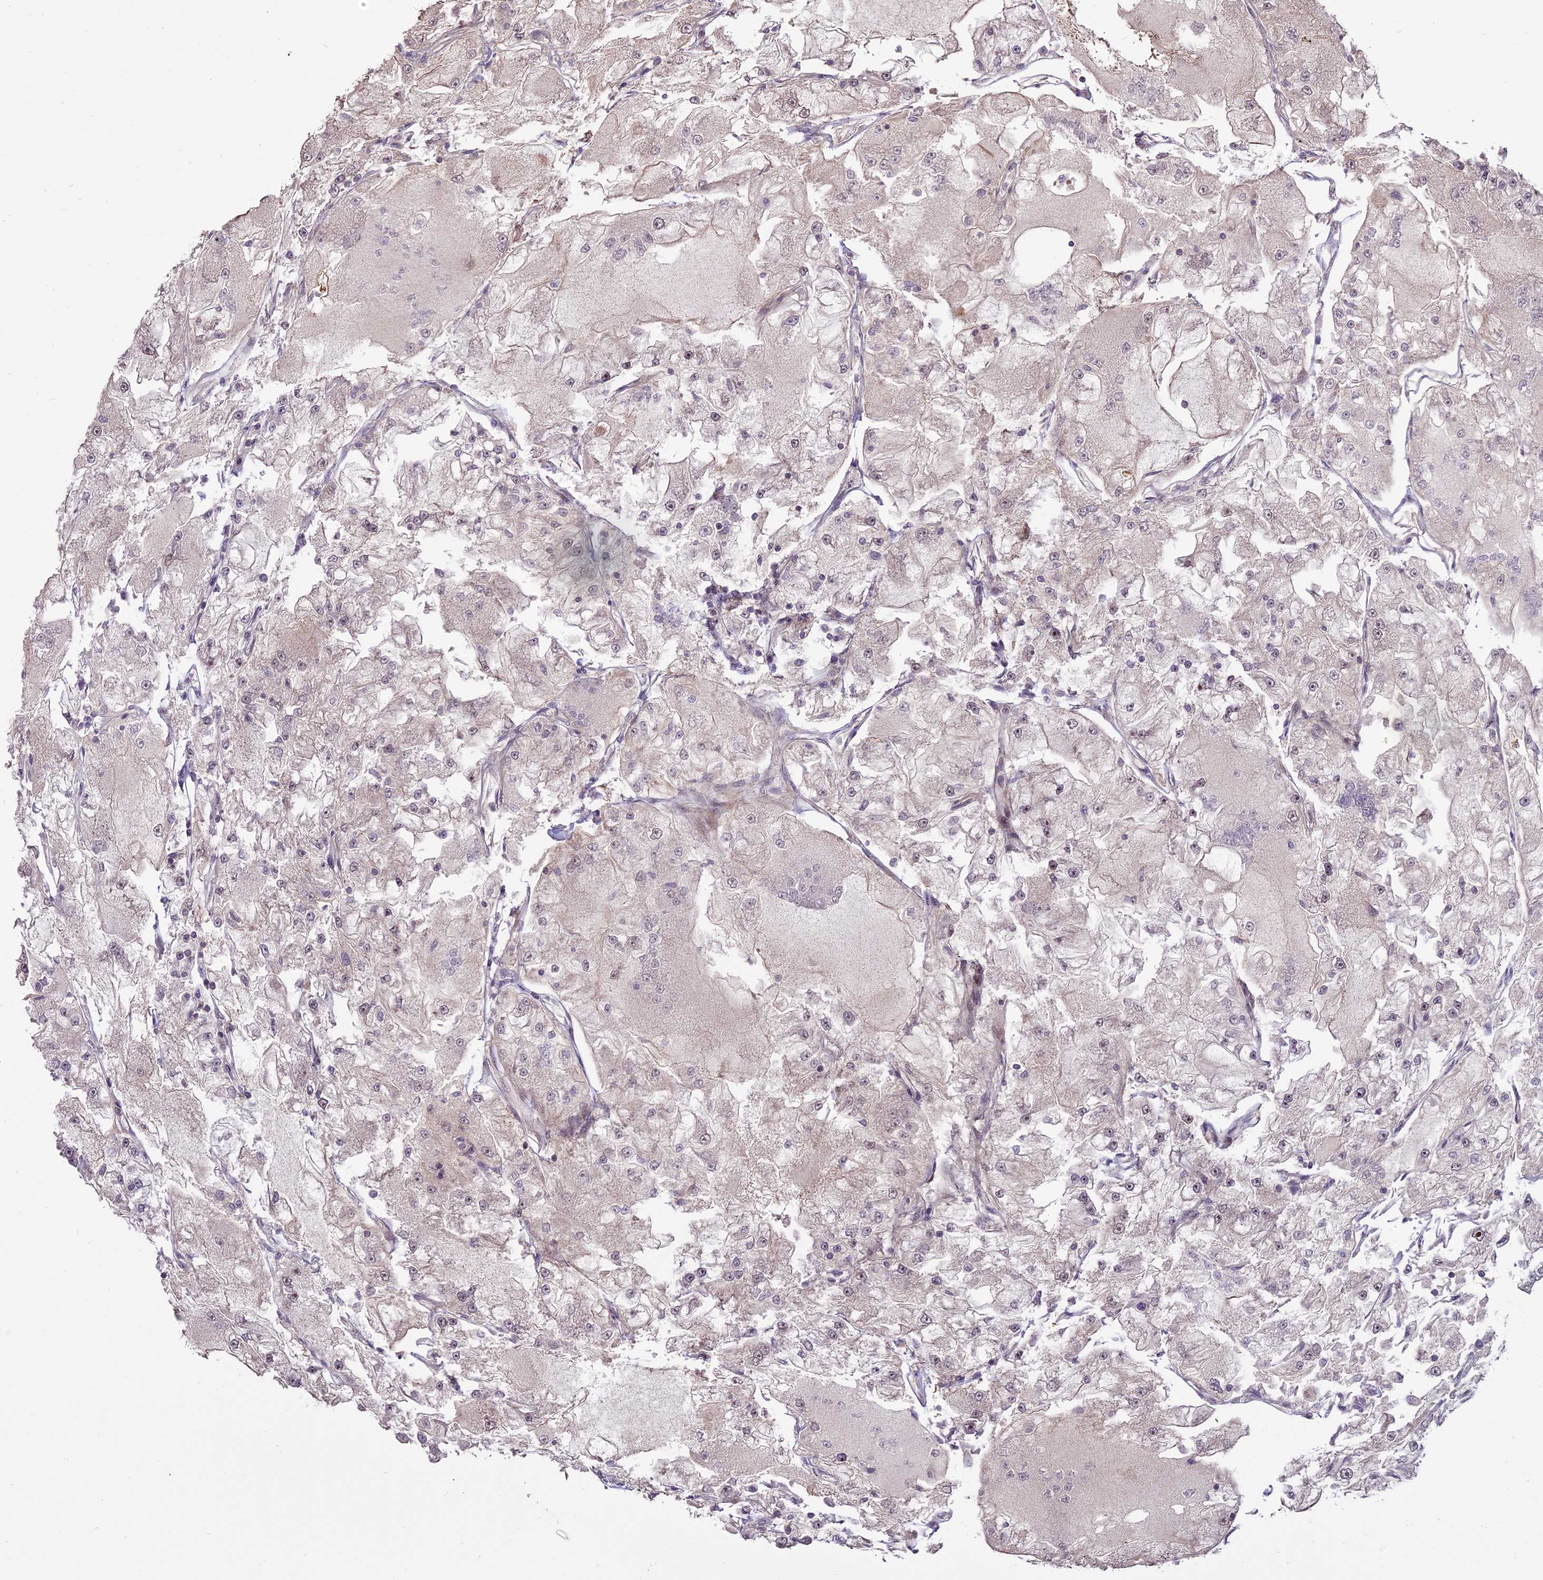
{"staining": {"intensity": "negative", "quantity": "none", "location": "none"}, "tissue": "renal cancer", "cell_type": "Tumor cells", "image_type": "cancer", "snomed": [{"axis": "morphology", "description": "Adenocarcinoma, NOS"}, {"axis": "topography", "description": "Kidney"}], "caption": "This is an immunohistochemistry image of human renal cancer. There is no staining in tumor cells.", "gene": "ENHO", "patient": {"sex": "female", "age": 72}}